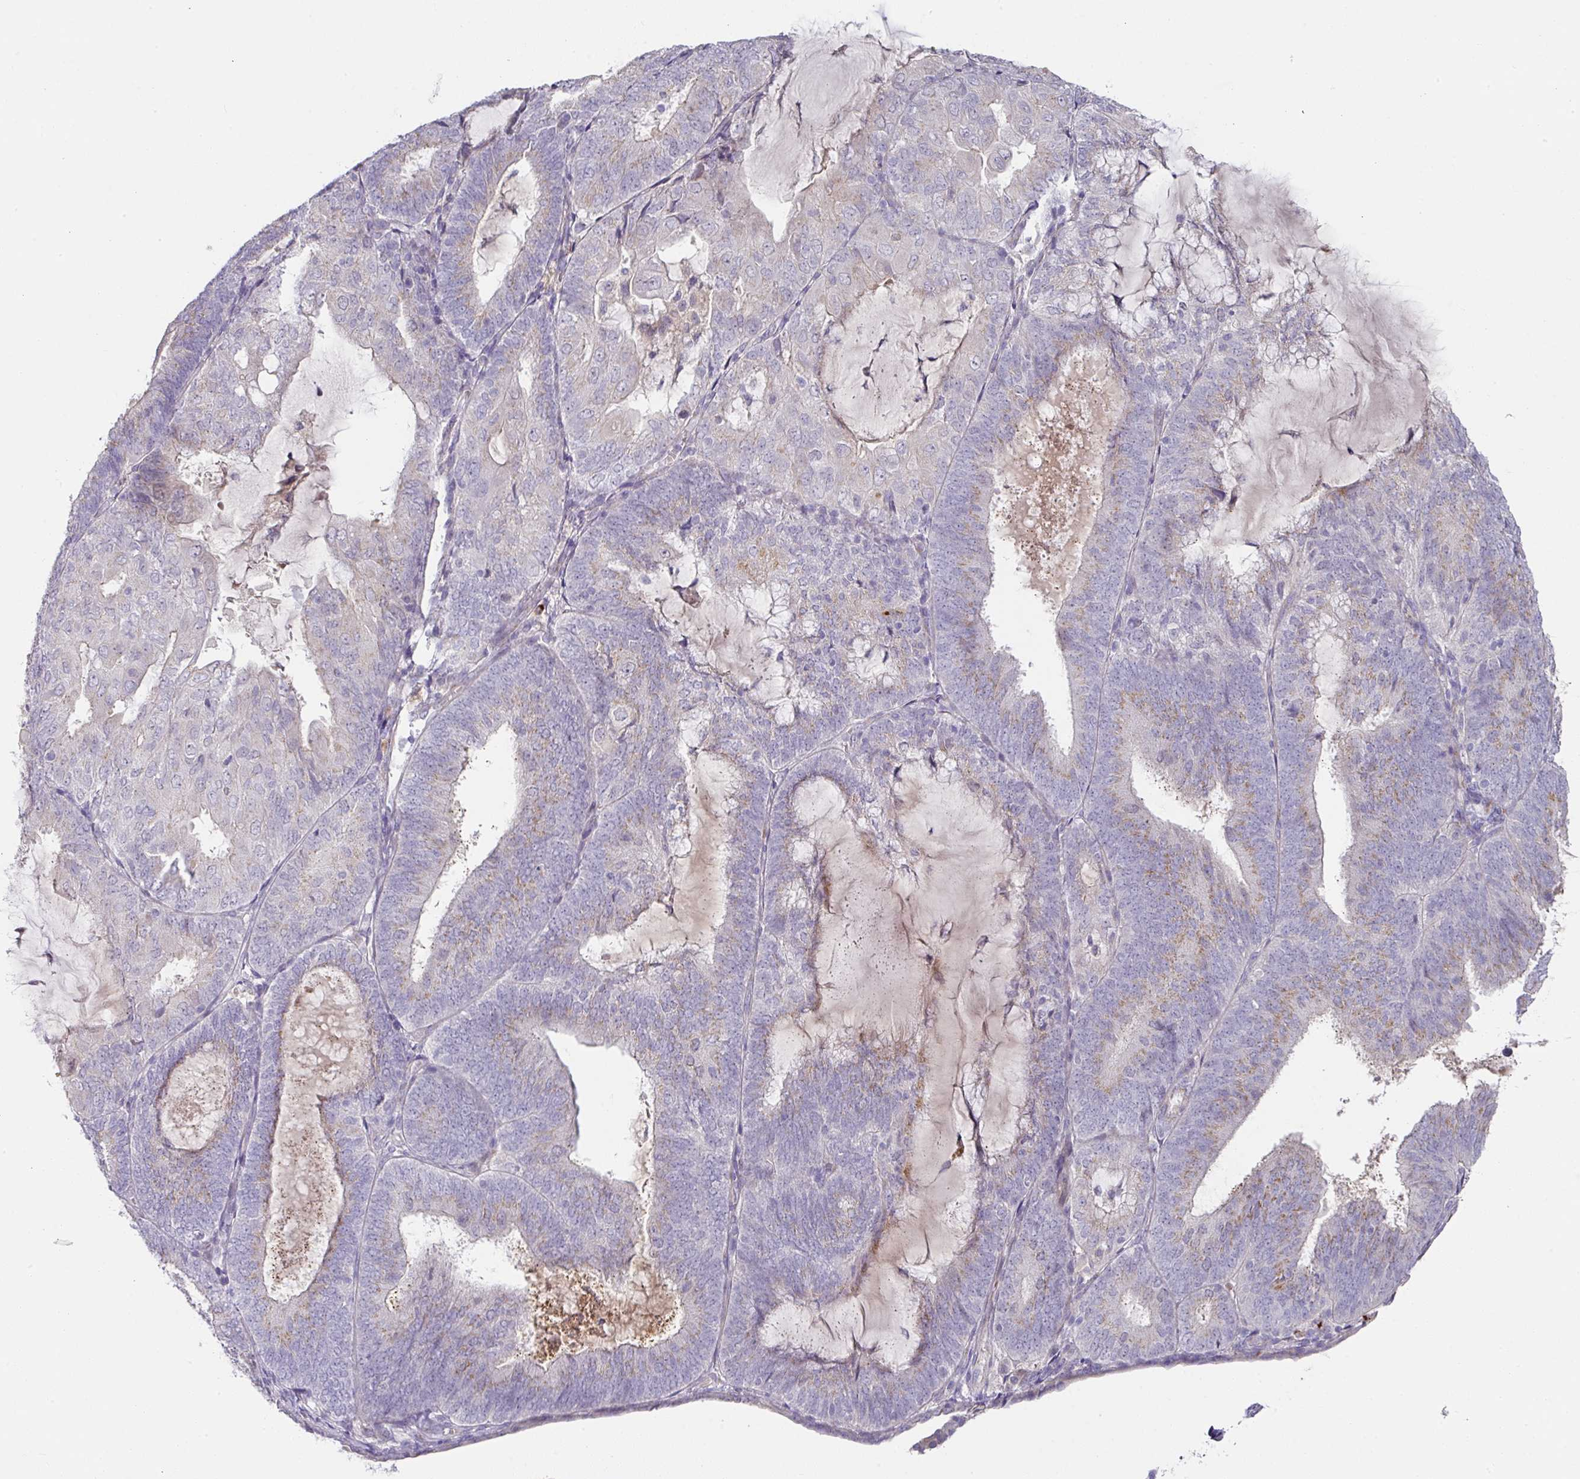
{"staining": {"intensity": "weak", "quantity": "25%-75%", "location": "cytoplasmic/membranous"}, "tissue": "endometrial cancer", "cell_type": "Tumor cells", "image_type": "cancer", "snomed": [{"axis": "morphology", "description": "Adenocarcinoma, NOS"}, {"axis": "topography", "description": "Endometrium"}], "caption": "An immunohistochemistry photomicrograph of neoplastic tissue is shown. Protein staining in brown labels weak cytoplasmic/membranous positivity in endometrial cancer within tumor cells.", "gene": "TARM1", "patient": {"sex": "female", "age": 81}}